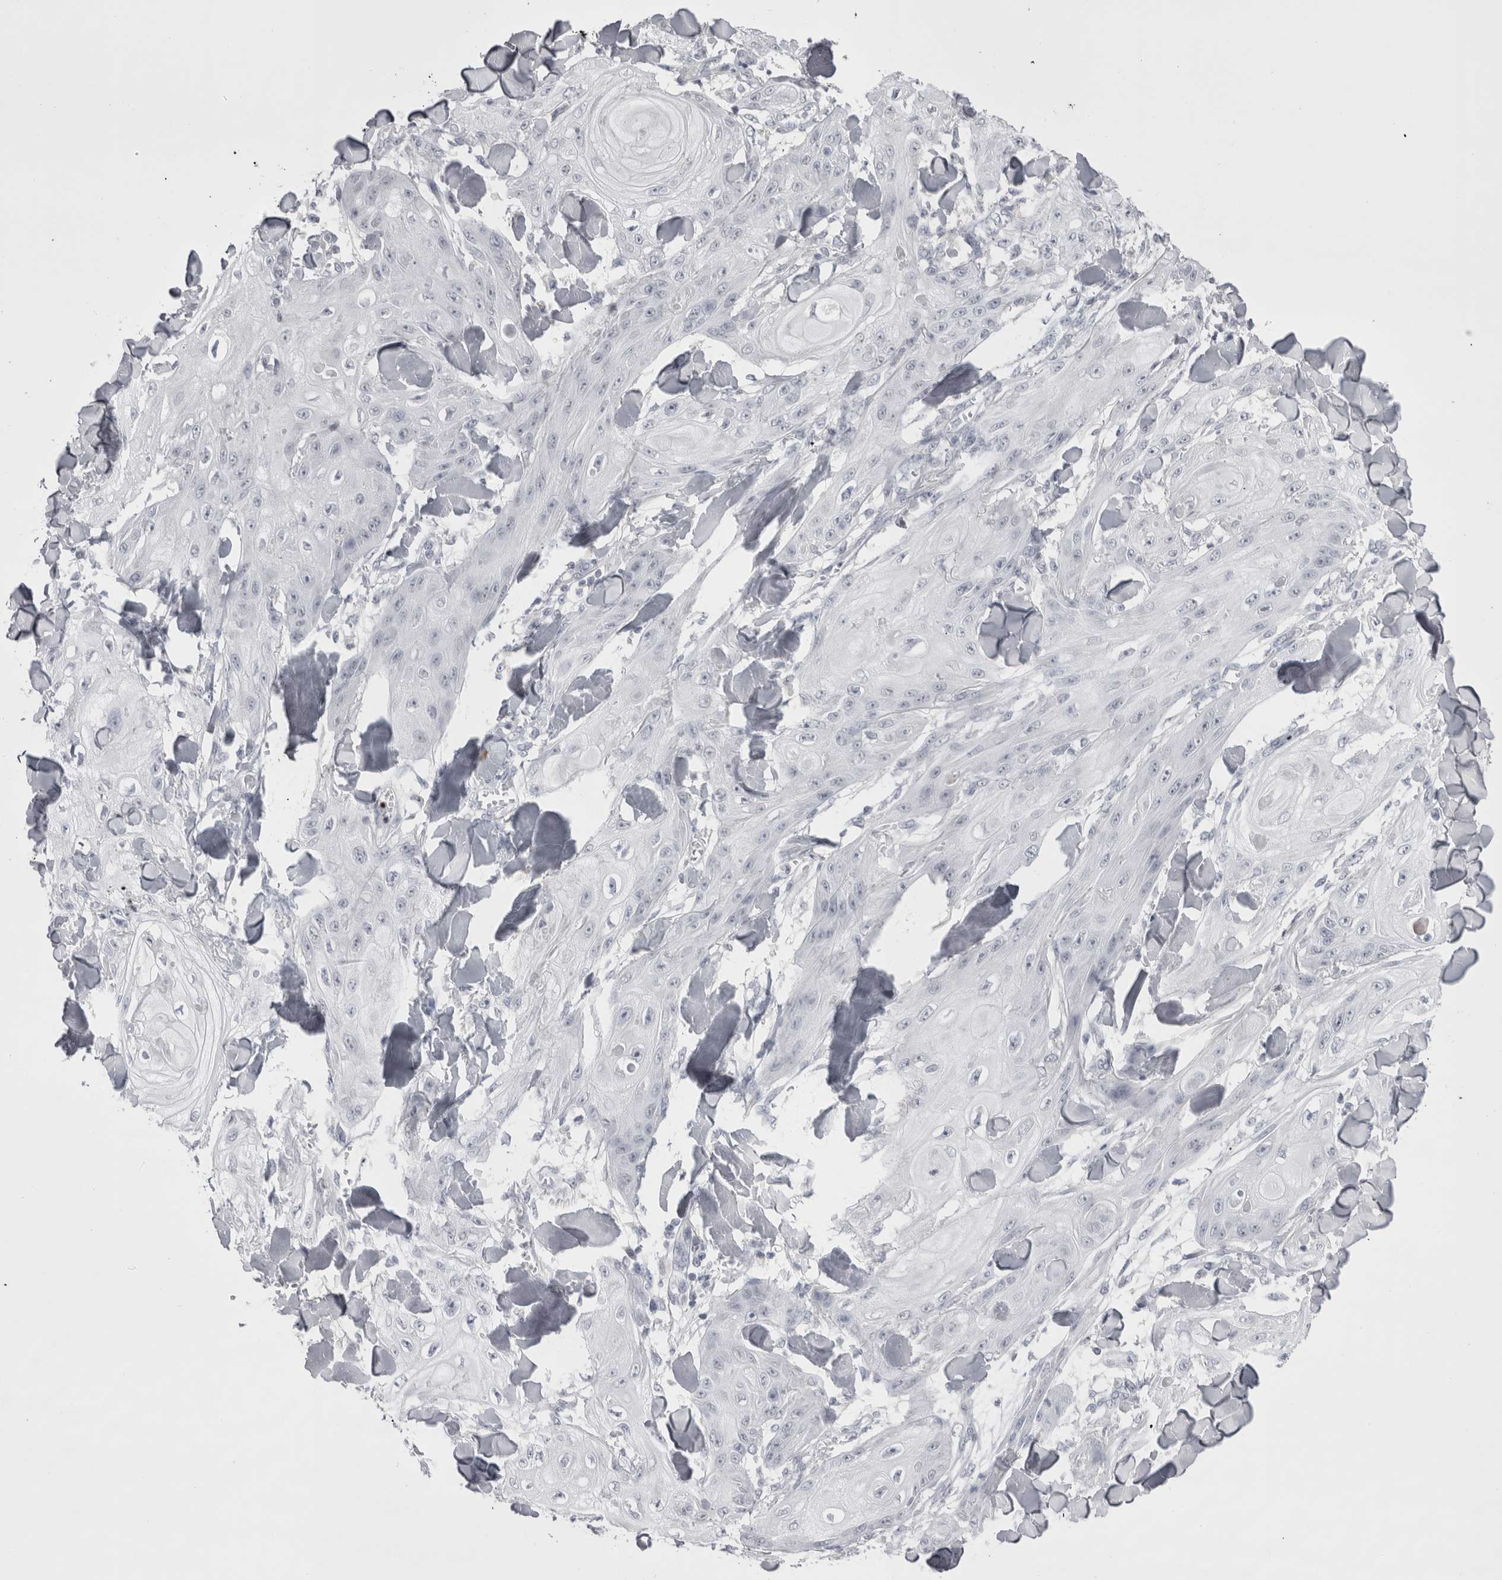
{"staining": {"intensity": "negative", "quantity": "none", "location": "none"}, "tissue": "skin cancer", "cell_type": "Tumor cells", "image_type": "cancer", "snomed": [{"axis": "morphology", "description": "Squamous cell carcinoma, NOS"}, {"axis": "topography", "description": "Skin"}], "caption": "A histopathology image of human skin cancer (squamous cell carcinoma) is negative for staining in tumor cells.", "gene": "FNDC8", "patient": {"sex": "male", "age": 74}}